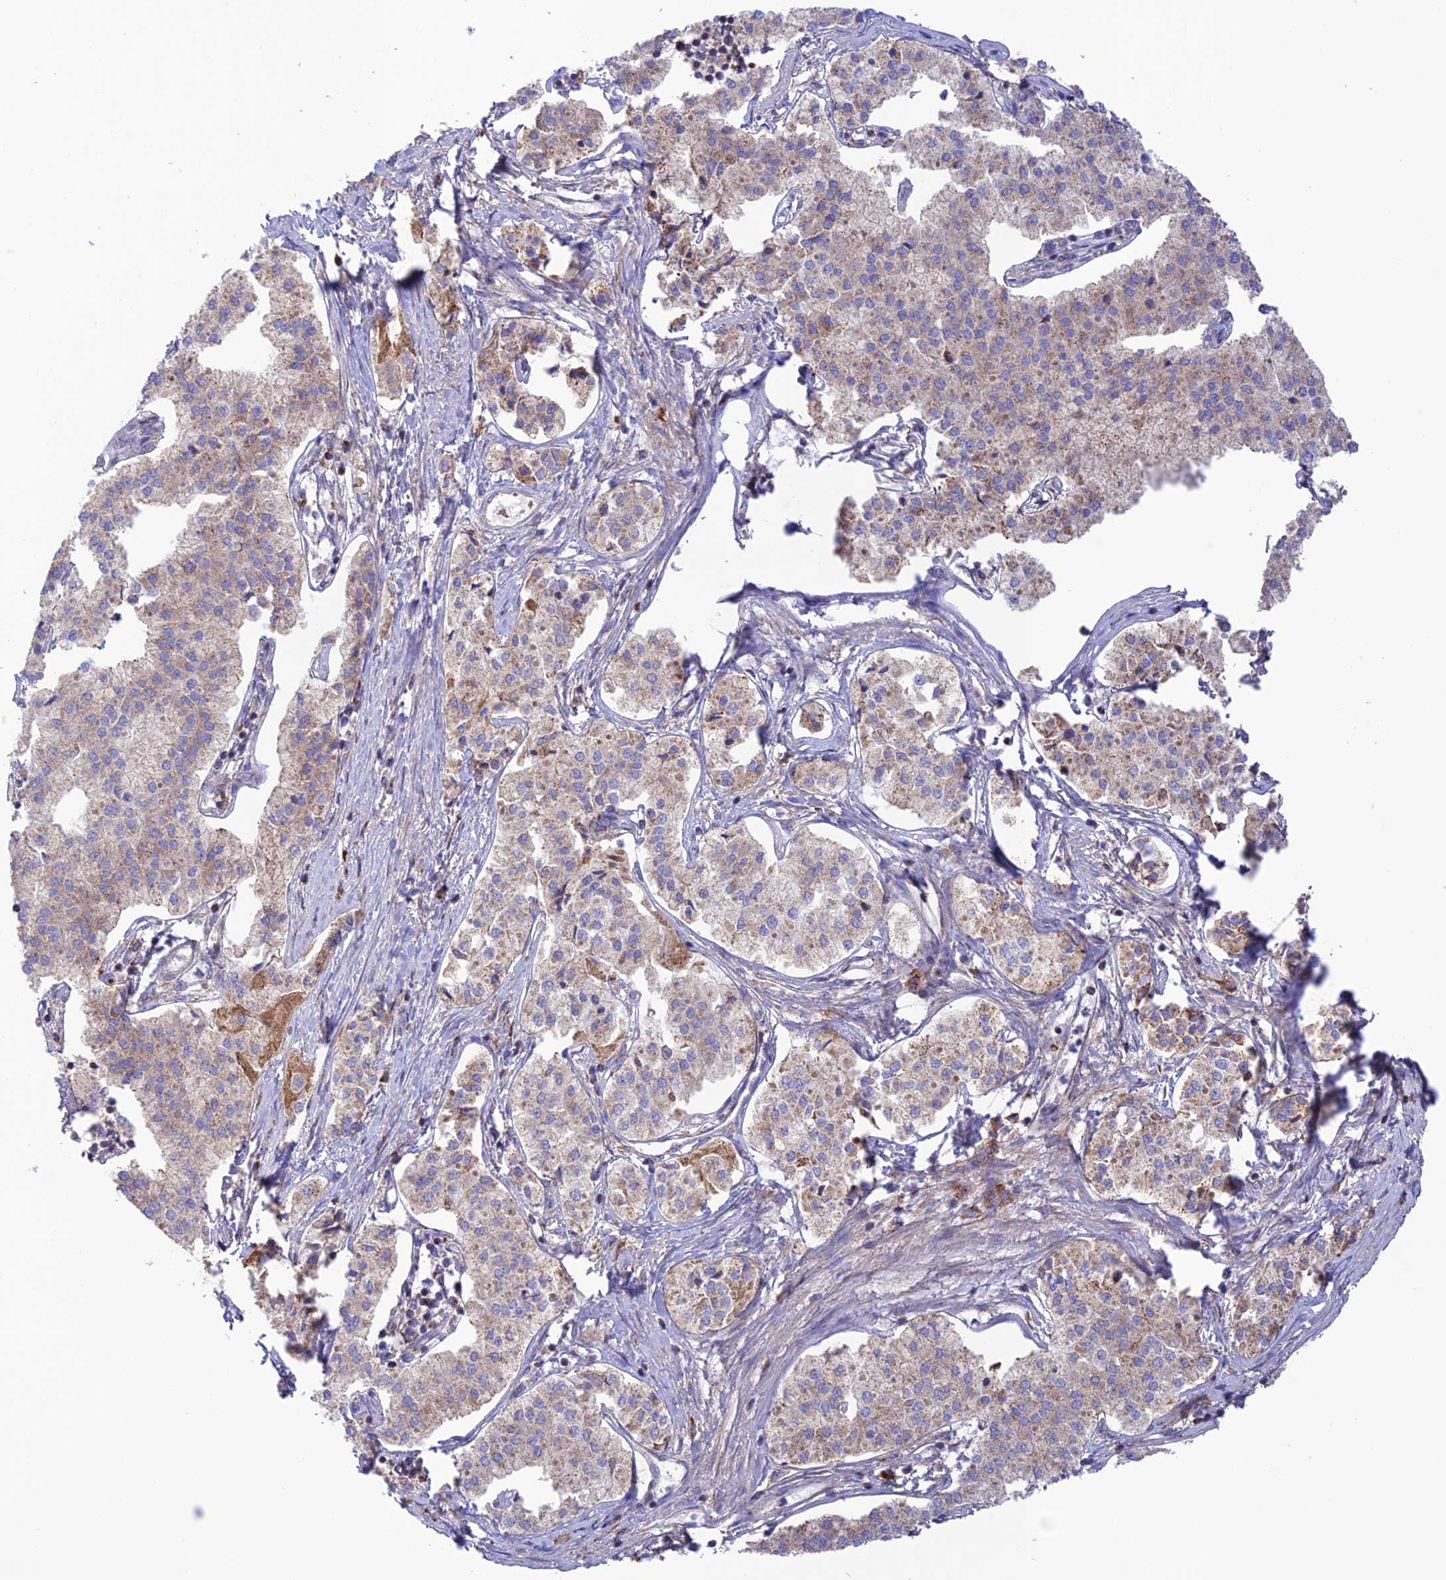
{"staining": {"intensity": "weak", "quantity": ">75%", "location": "cytoplasmic/membranous"}, "tissue": "pancreatic cancer", "cell_type": "Tumor cells", "image_type": "cancer", "snomed": [{"axis": "morphology", "description": "Adenocarcinoma, NOS"}, {"axis": "topography", "description": "Pancreas"}], "caption": "This histopathology image reveals pancreatic adenocarcinoma stained with immunohistochemistry to label a protein in brown. The cytoplasmic/membranous of tumor cells show weak positivity for the protein. Nuclei are counter-stained blue.", "gene": "UAP1L1", "patient": {"sex": "female", "age": 50}}